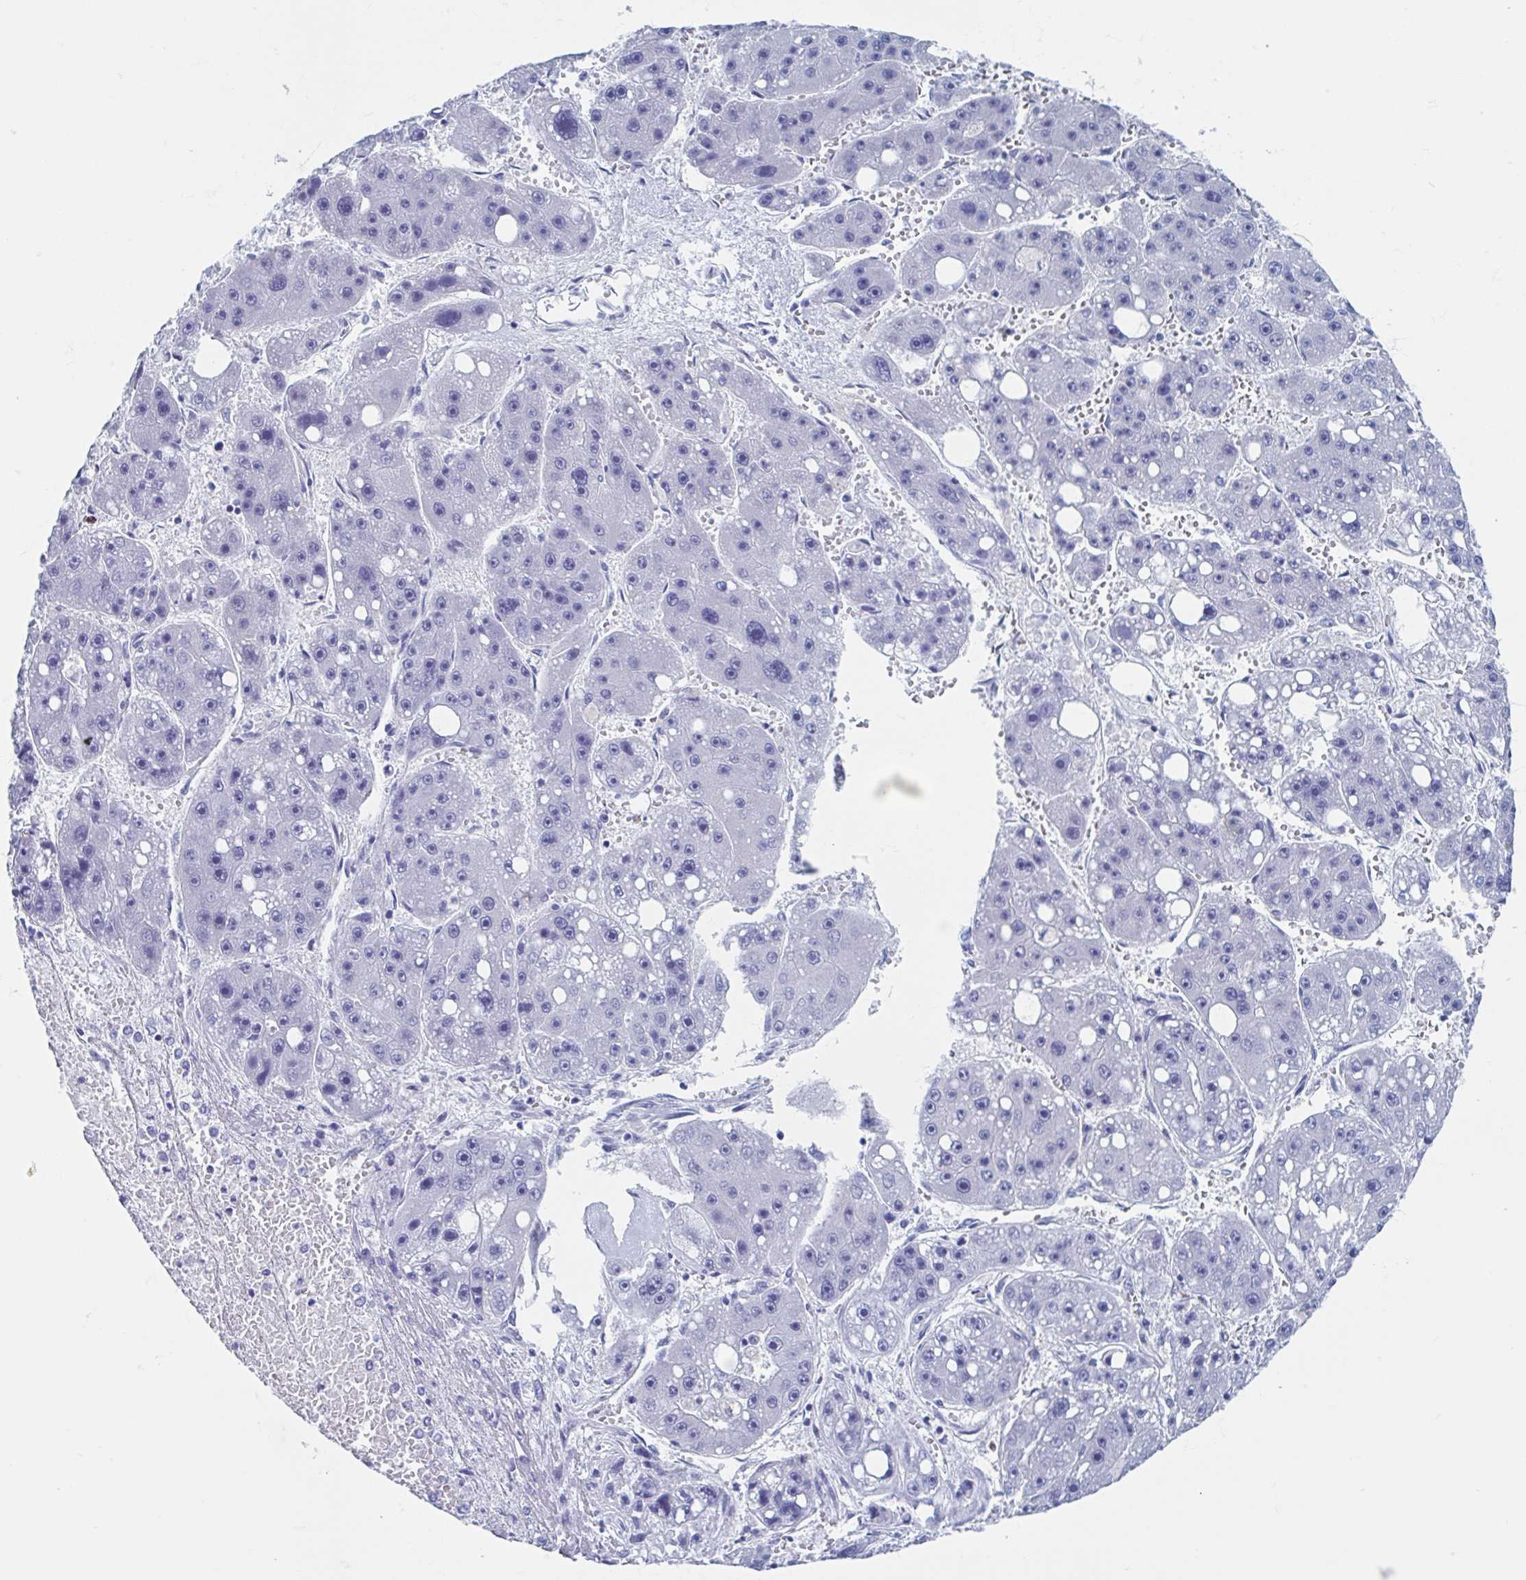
{"staining": {"intensity": "negative", "quantity": "none", "location": "none"}, "tissue": "liver cancer", "cell_type": "Tumor cells", "image_type": "cancer", "snomed": [{"axis": "morphology", "description": "Carcinoma, Hepatocellular, NOS"}, {"axis": "topography", "description": "Liver"}], "caption": "Immunohistochemical staining of human liver hepatocellular carcinoma displays no significant positivity in tumor cells.", "gene": "SHCBP1L", "patient": {"sex": "female", "age": 61}}